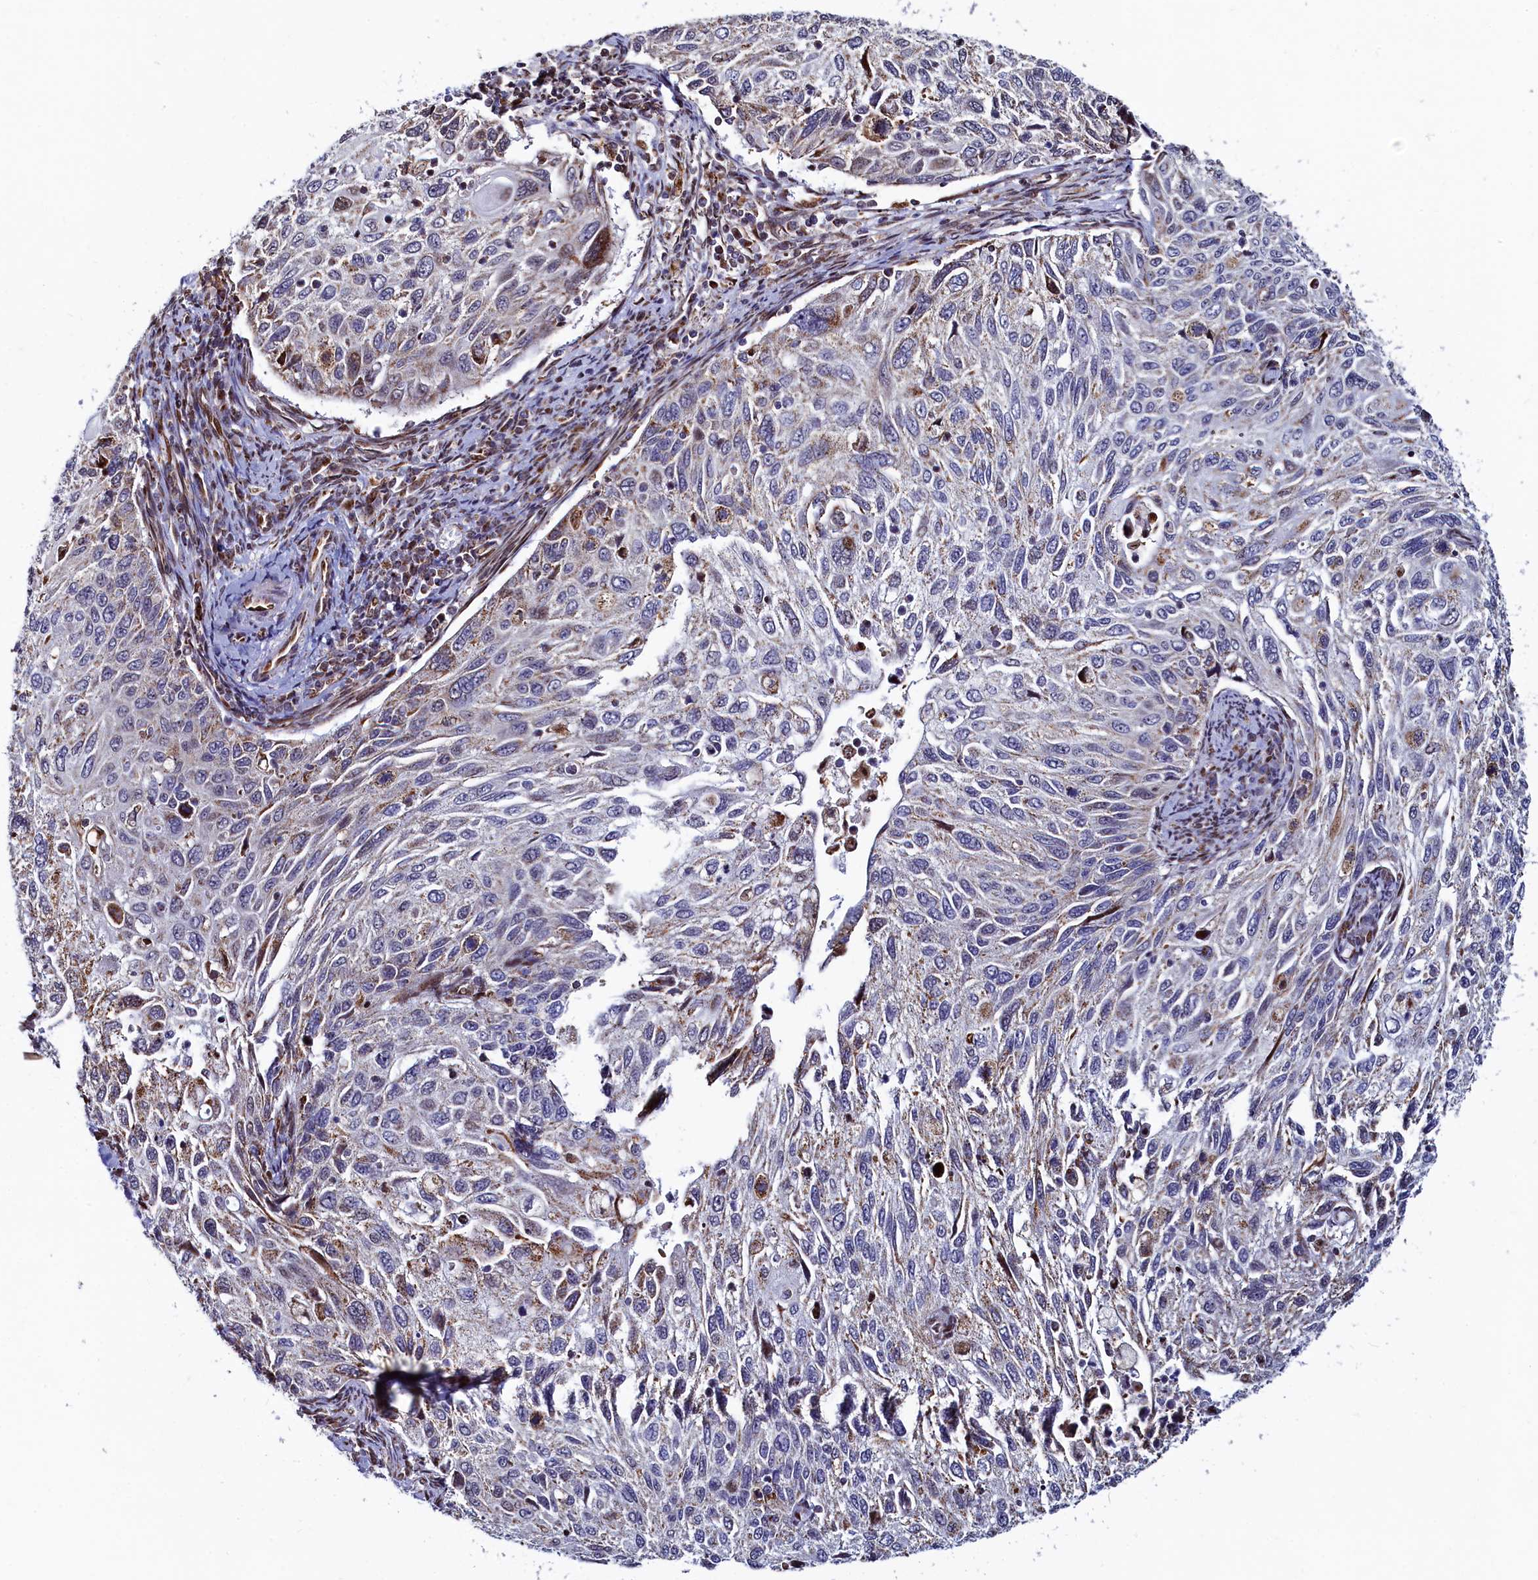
{"staining": {"intensity": "moderate", "quantity": "<25%", "location": "cytoplasmic/membranous"}, "tissue": "cervical cancer", "cell_type": "Tumor cells", "image_type": "cancer", "snomed": [{"axis": "morphology", "description": "Squamous cell carcinoma, NOS"}, {"axis": "topography", "description": "Cervix"}], "caption": "A photomicrograph of cervical cancer (squamous cell carcinoma) stained for a protein demonstrates moderate cytoplasmic/membranous brown staining in tumor cells.", "gene": "HDGFL3", "patient": {"sex": "female", "age": 70}}